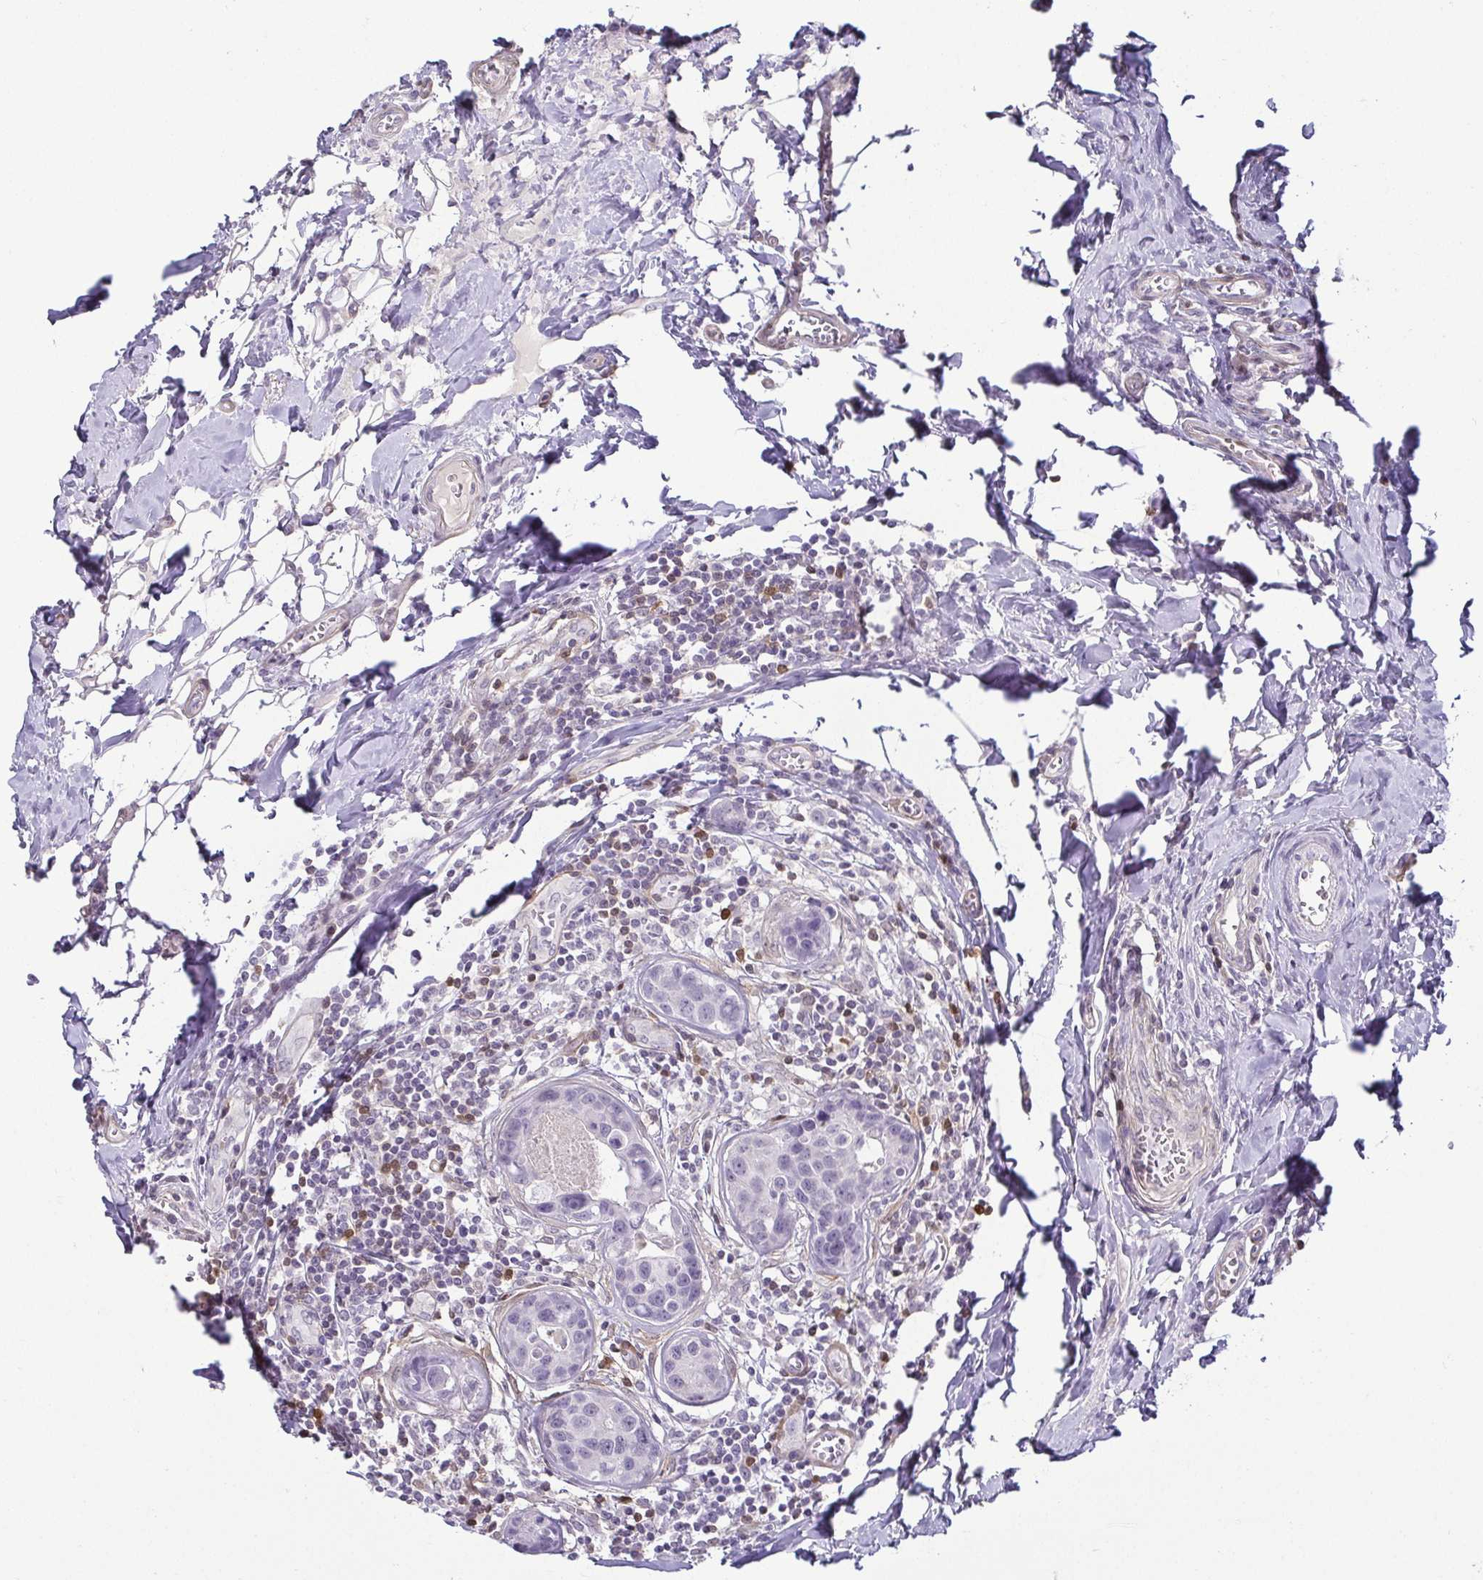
{"staining": {"intensity": "negative", "quantity": "none", "location": "none"}, "tissue": "breast cancer", "cell_type": "Tumor cells", "image_type": "cancer", "snomed": [{"axis": "morphology", "description": "Duct carcinoma"}, {"axis": "topography", "description": "Breast"}], "caption": "Tumor cells show no significant positivity in breast cancer.", "gene": "HOPX", "patient": {"sex": "female", "age": 24}}